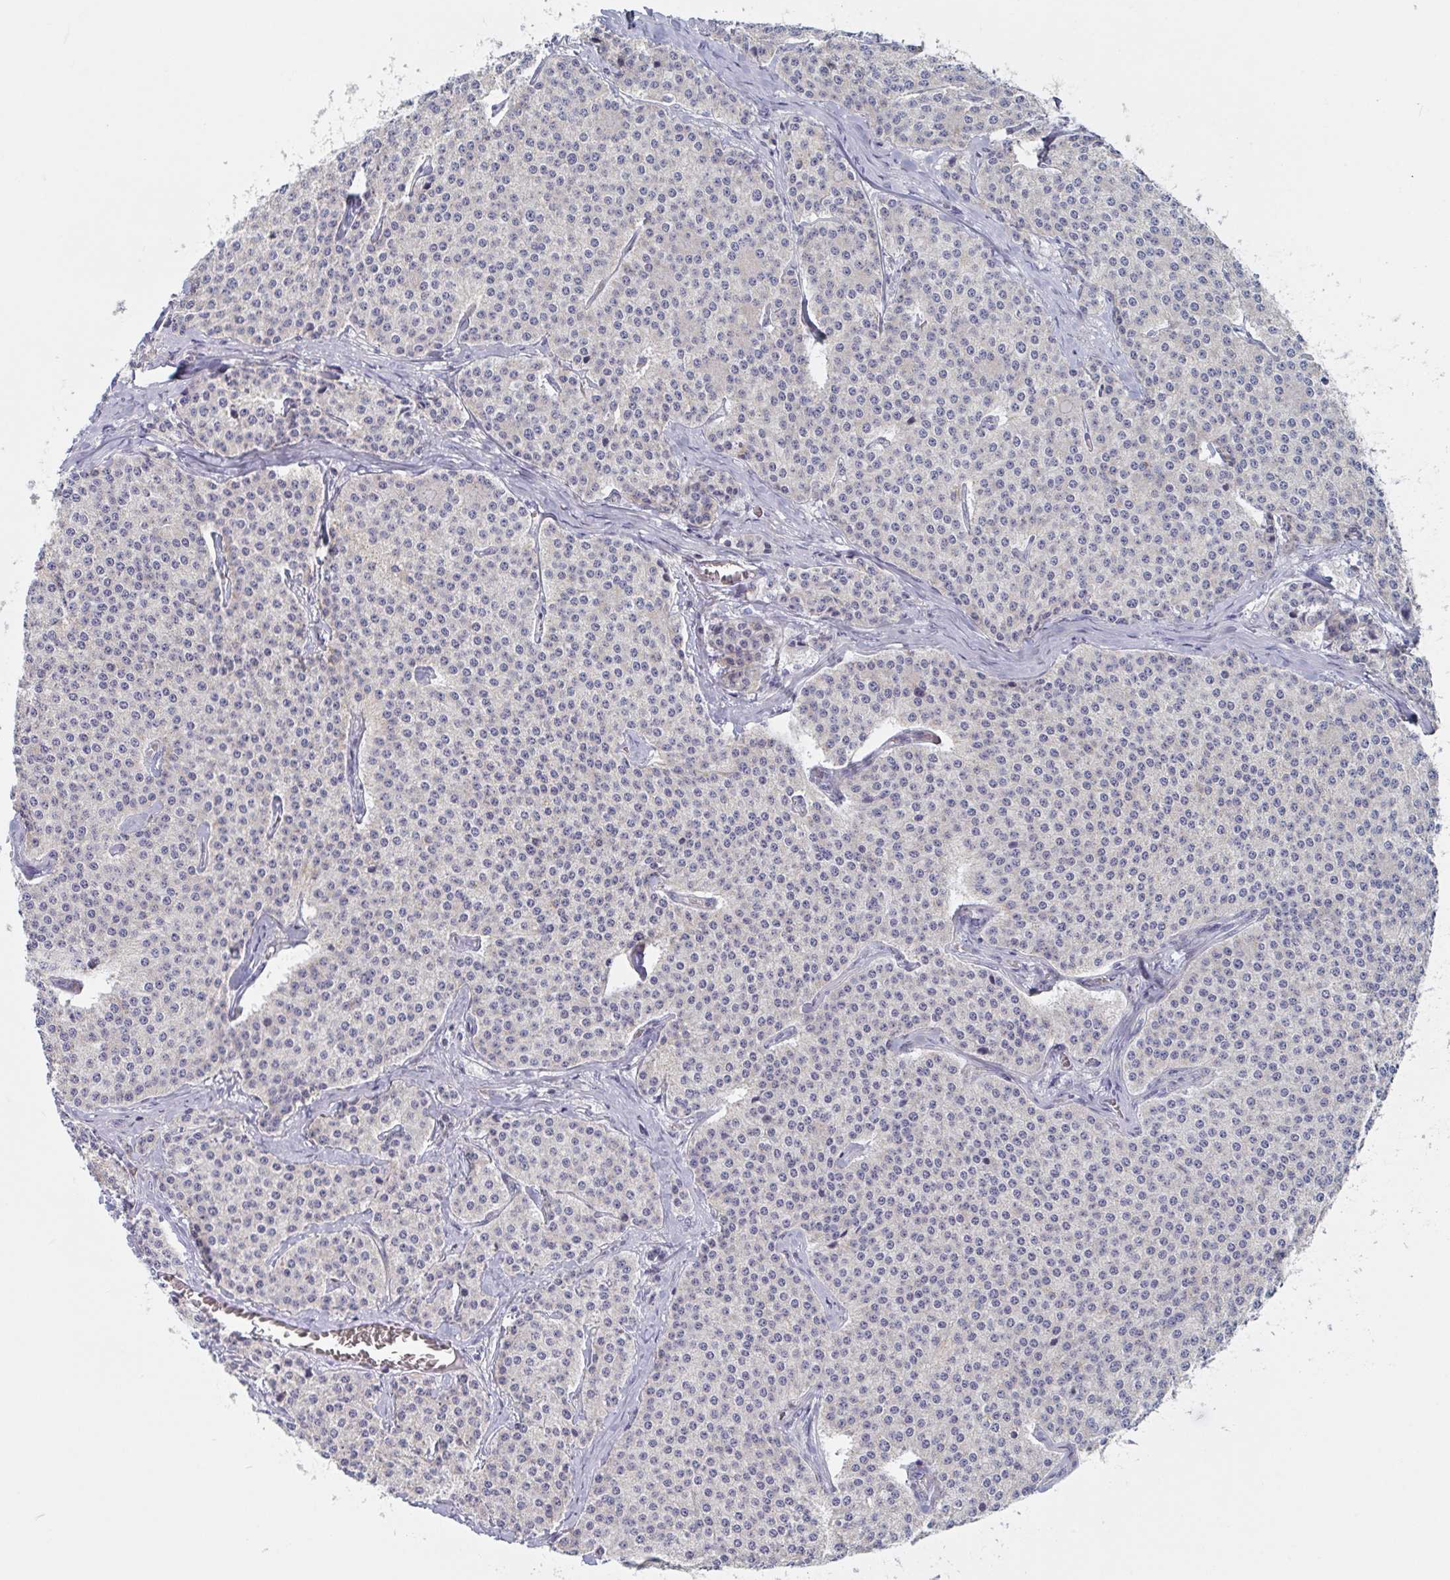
{"staining": {"intensity": "negative", "quantity": "none", "location": "none"}, "tissue": "carcinoid", "cell_type": "Tumor cells", "image_type": "cancer", "snomed": [{"axis": "morphology", "description": "Carcinoid, malignant, NOS"}, {"axis": "topography", "description": "Small intestine"}], "caption": "Immunohistochemistry (IHC) of human carcinoid exhibits no expression in tumor cells.", "gene": "MRPL53", "patient": {"sex": "female", "age": 64}}